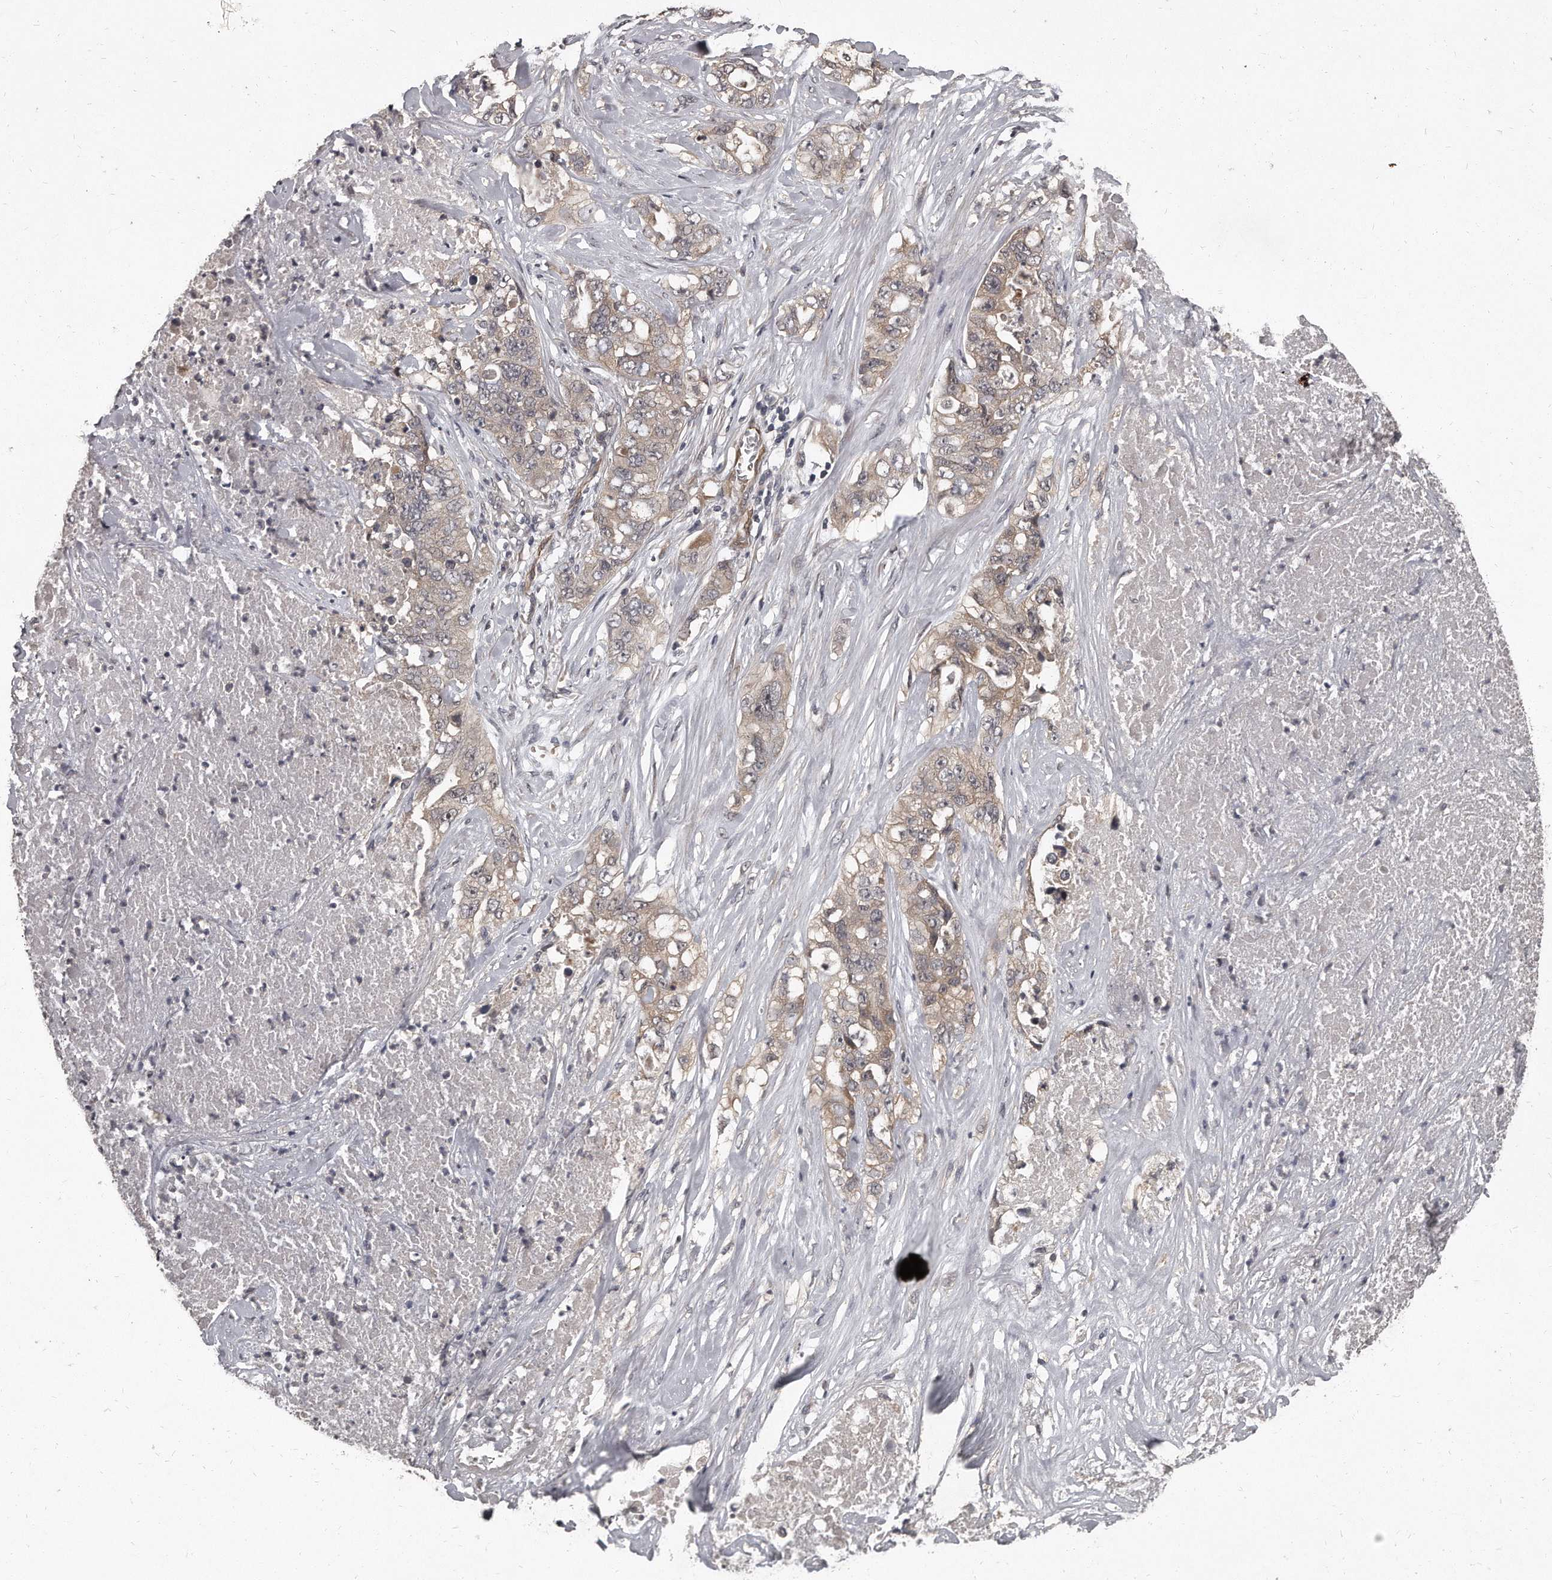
{"staining": {"intensity": "weak", "quantity": "<25%", "location": "cytoplasmic/membranous"}, "tissue": "lung cancer", "cell_type": "Tumor cells", "image_type": "cancer", "snomed": [{"axis": "morphology", "description": "Adenocarcinoma, NOS"}, {"axis": "topography", "description": "Lung"}], "caption": "Protein analysis of lung cancer shows no significant expression in tumor cells. The staining is performed using DAB brown chromogen with nuclei counter-stained in using hematoxylin.", "gene": "GRB10", "patient": {"sex": "female", "age": 51}}